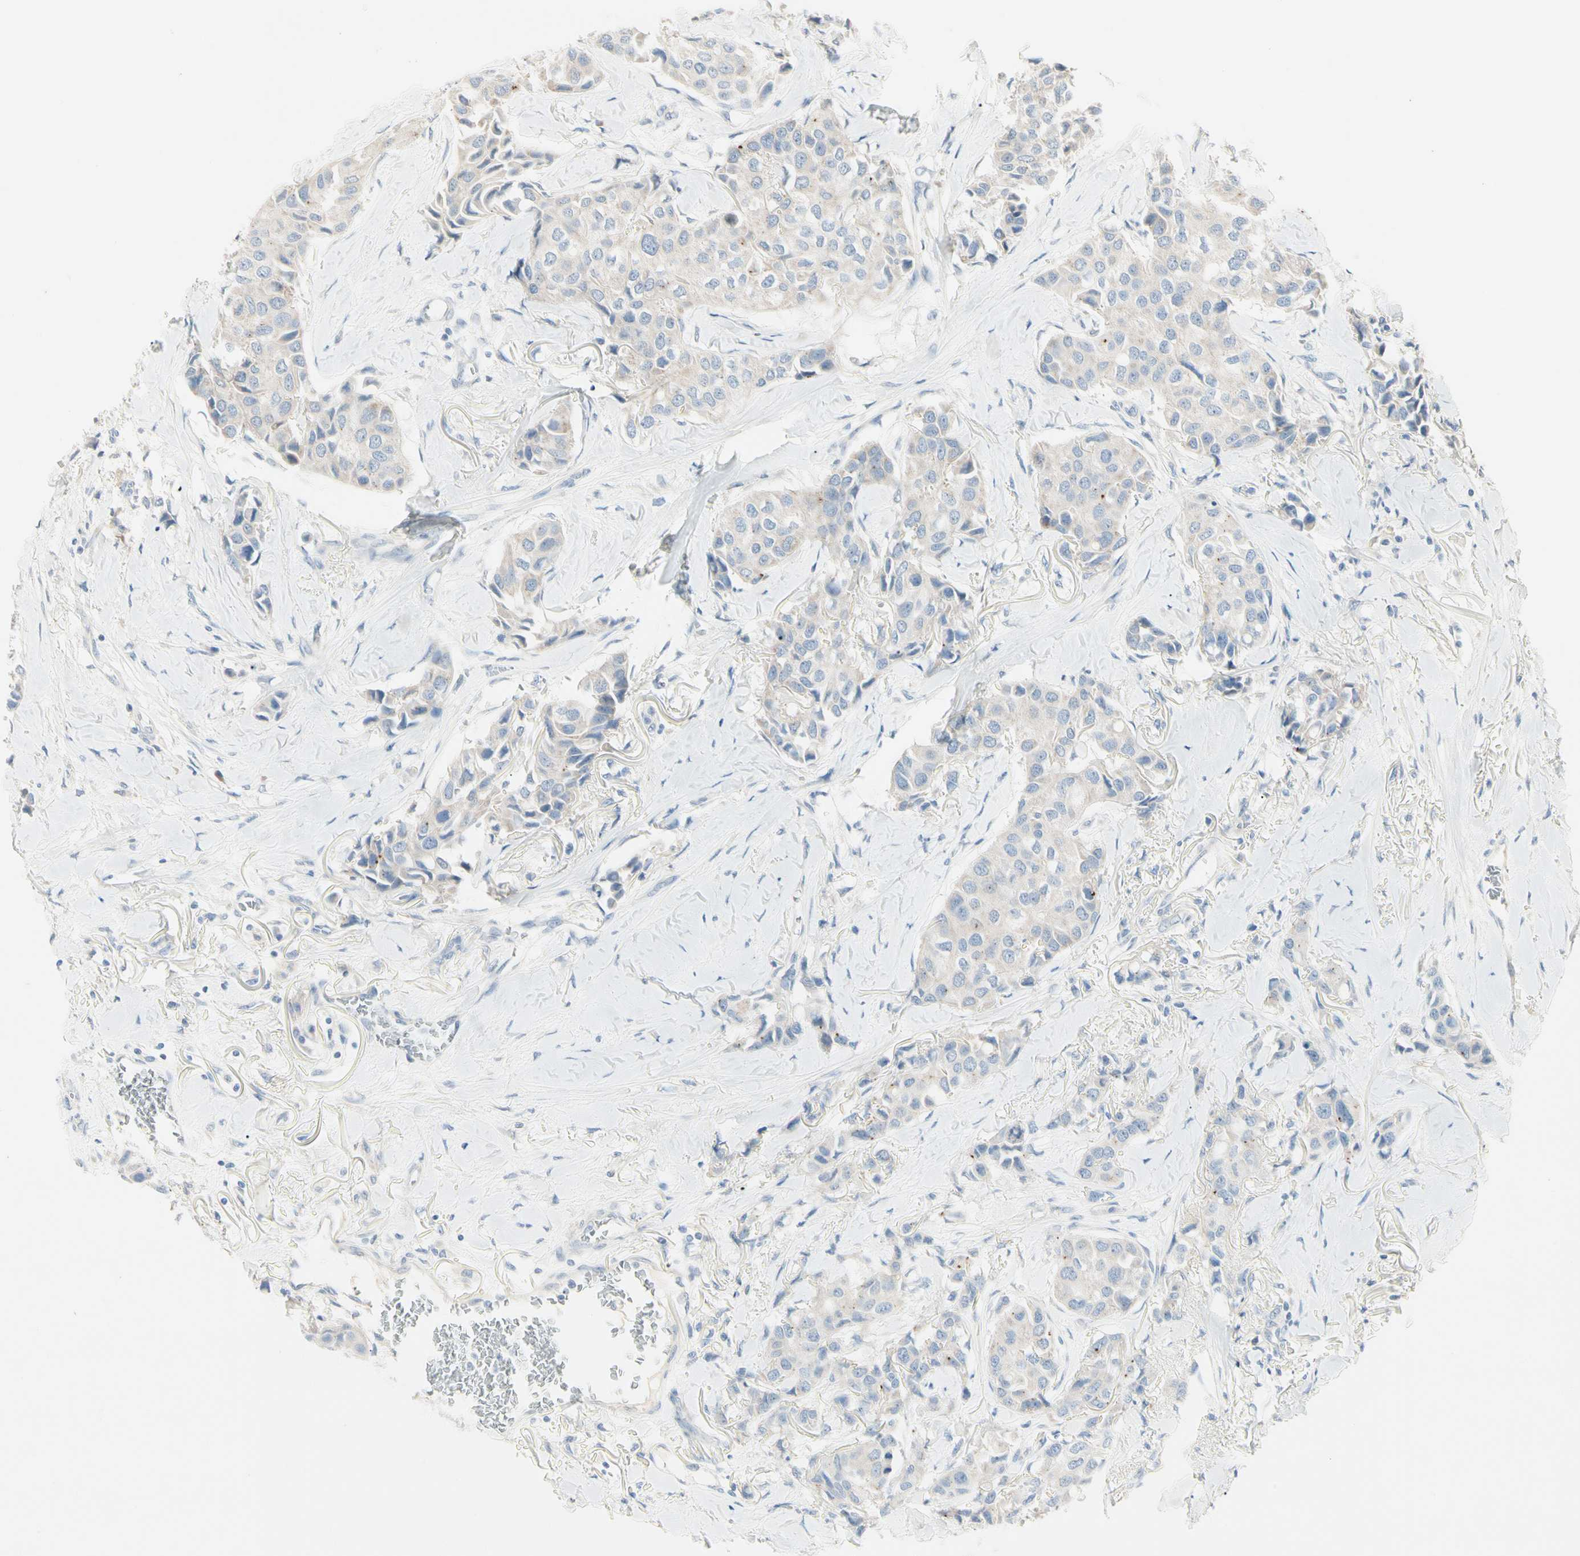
{"staining": {"intensity": "negative", "quantity": "none", "location": "none"}, "tissue": "breast cancer", "cell_type": "Tumor cells", "image_type": "cancer", "snomed": [{"axis": "morphology", "description": "Duct carcinoma"}, {"axis": "topography", "description": "Breast"}], "caption": "Tumor cells show no significant protein positivity in intraductal carcinoma (breast).", "gene": "ALDH18A1", "patient": {"sex": "female", "age": 80}}